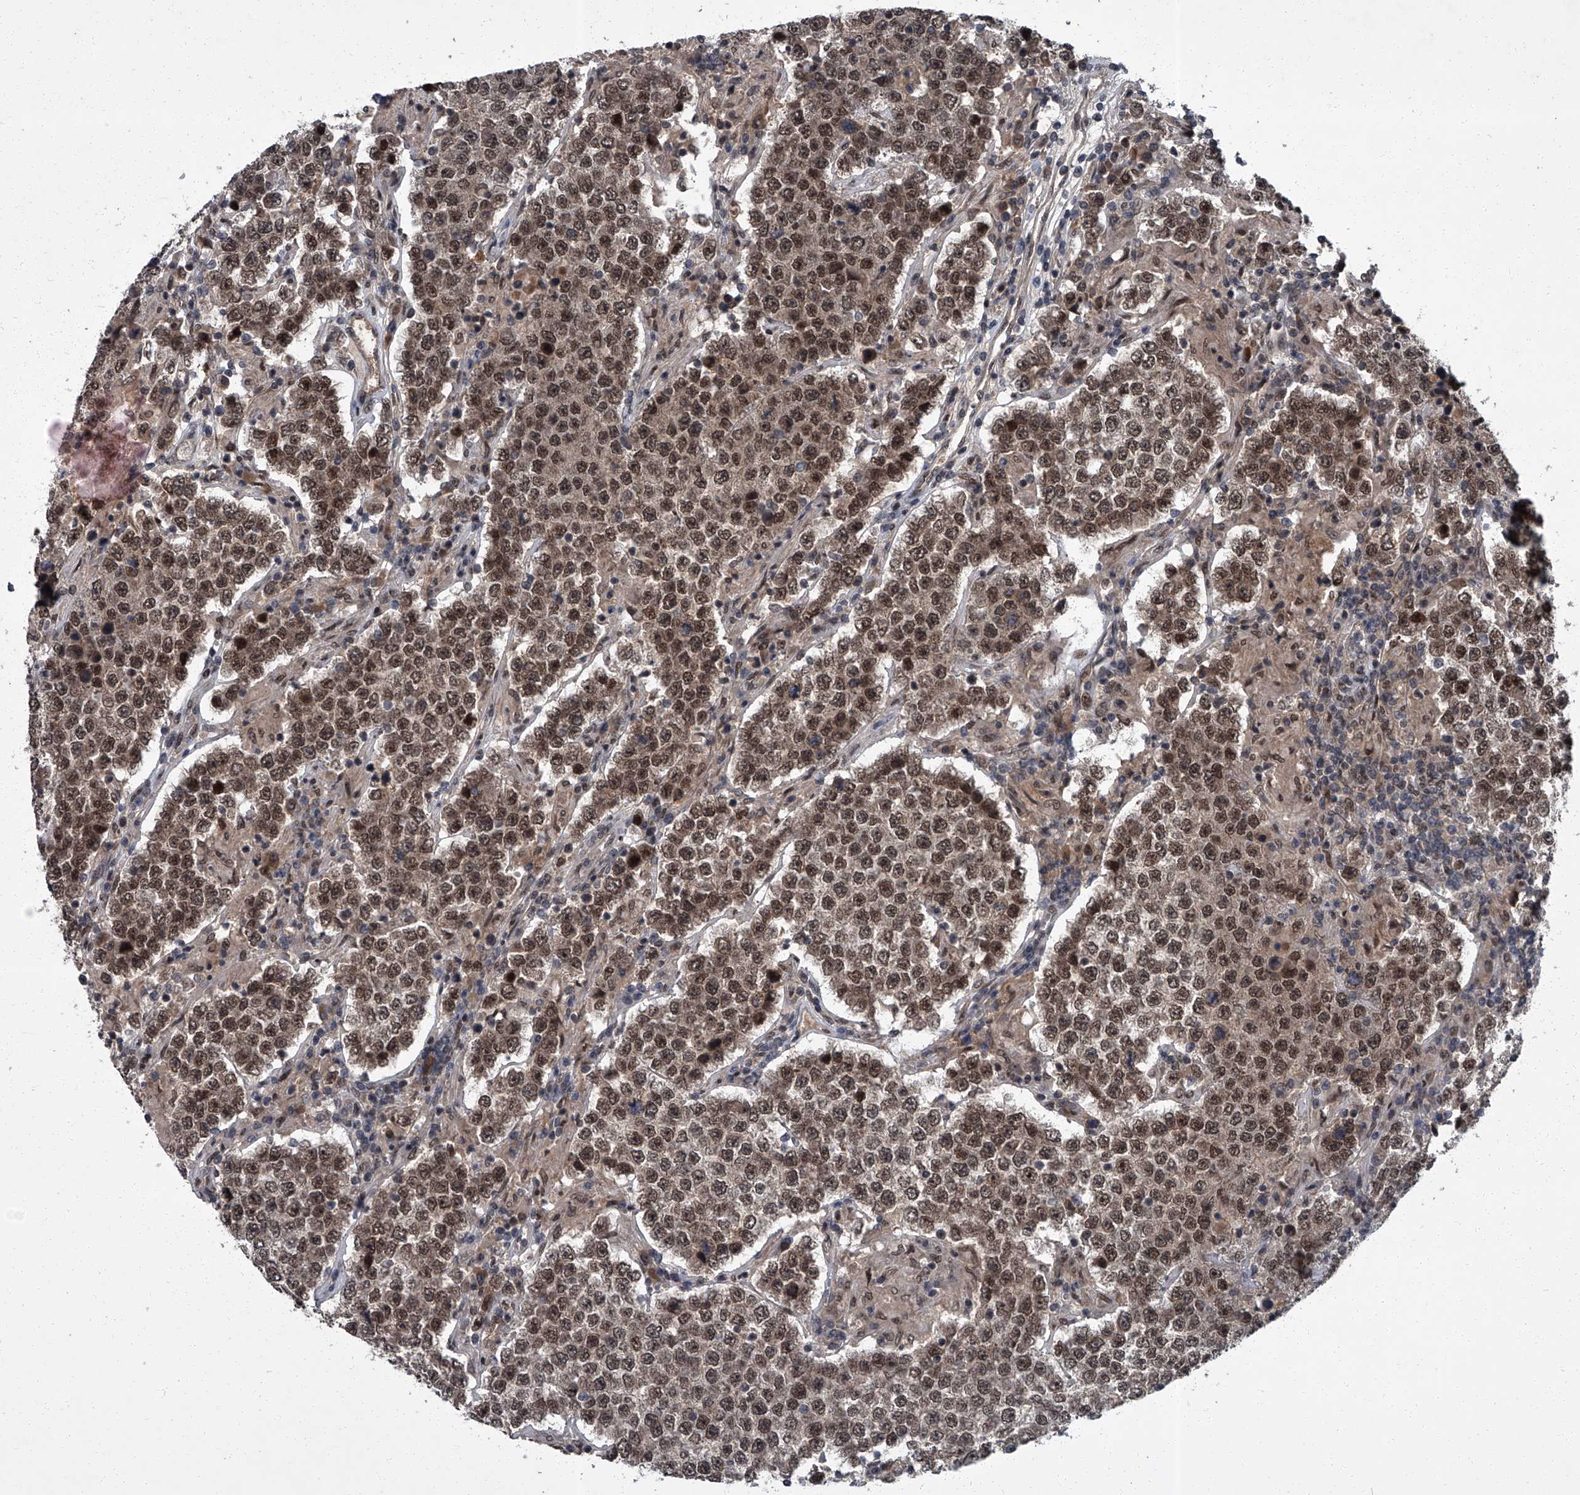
{"staining": {"intensity": "moderate", "quantity": ">75%", "location": "nuclear"}, "tissue": "testis cancer", "cell_type": "Tumor cells", "image_type": "cancer", "snomed": [{"axis": "morphology", "description": "Normal tissue, NOS"}, {"axis": "morphology", "description": "Urothelial carcinoma, High grade"}, {"axis": "morphology", "description": "Seminoma, NOS"}, {"axis": "morphology", "description": "Carcinoma, Embryonal, NOS"}, {"axis": "topography", "description": "Urinary bladder"}, {"axis": "topography", "description": "Testis"}], "caption": "Immunohistochemistry micrograph of human seminoma (testis) stained for a protein (brown), which displays medium levels of moderate nuclear expression in about >75% of tumor cells.", "gene": "ZNF518B", "patient": {"sex": "male", "age": 41}}